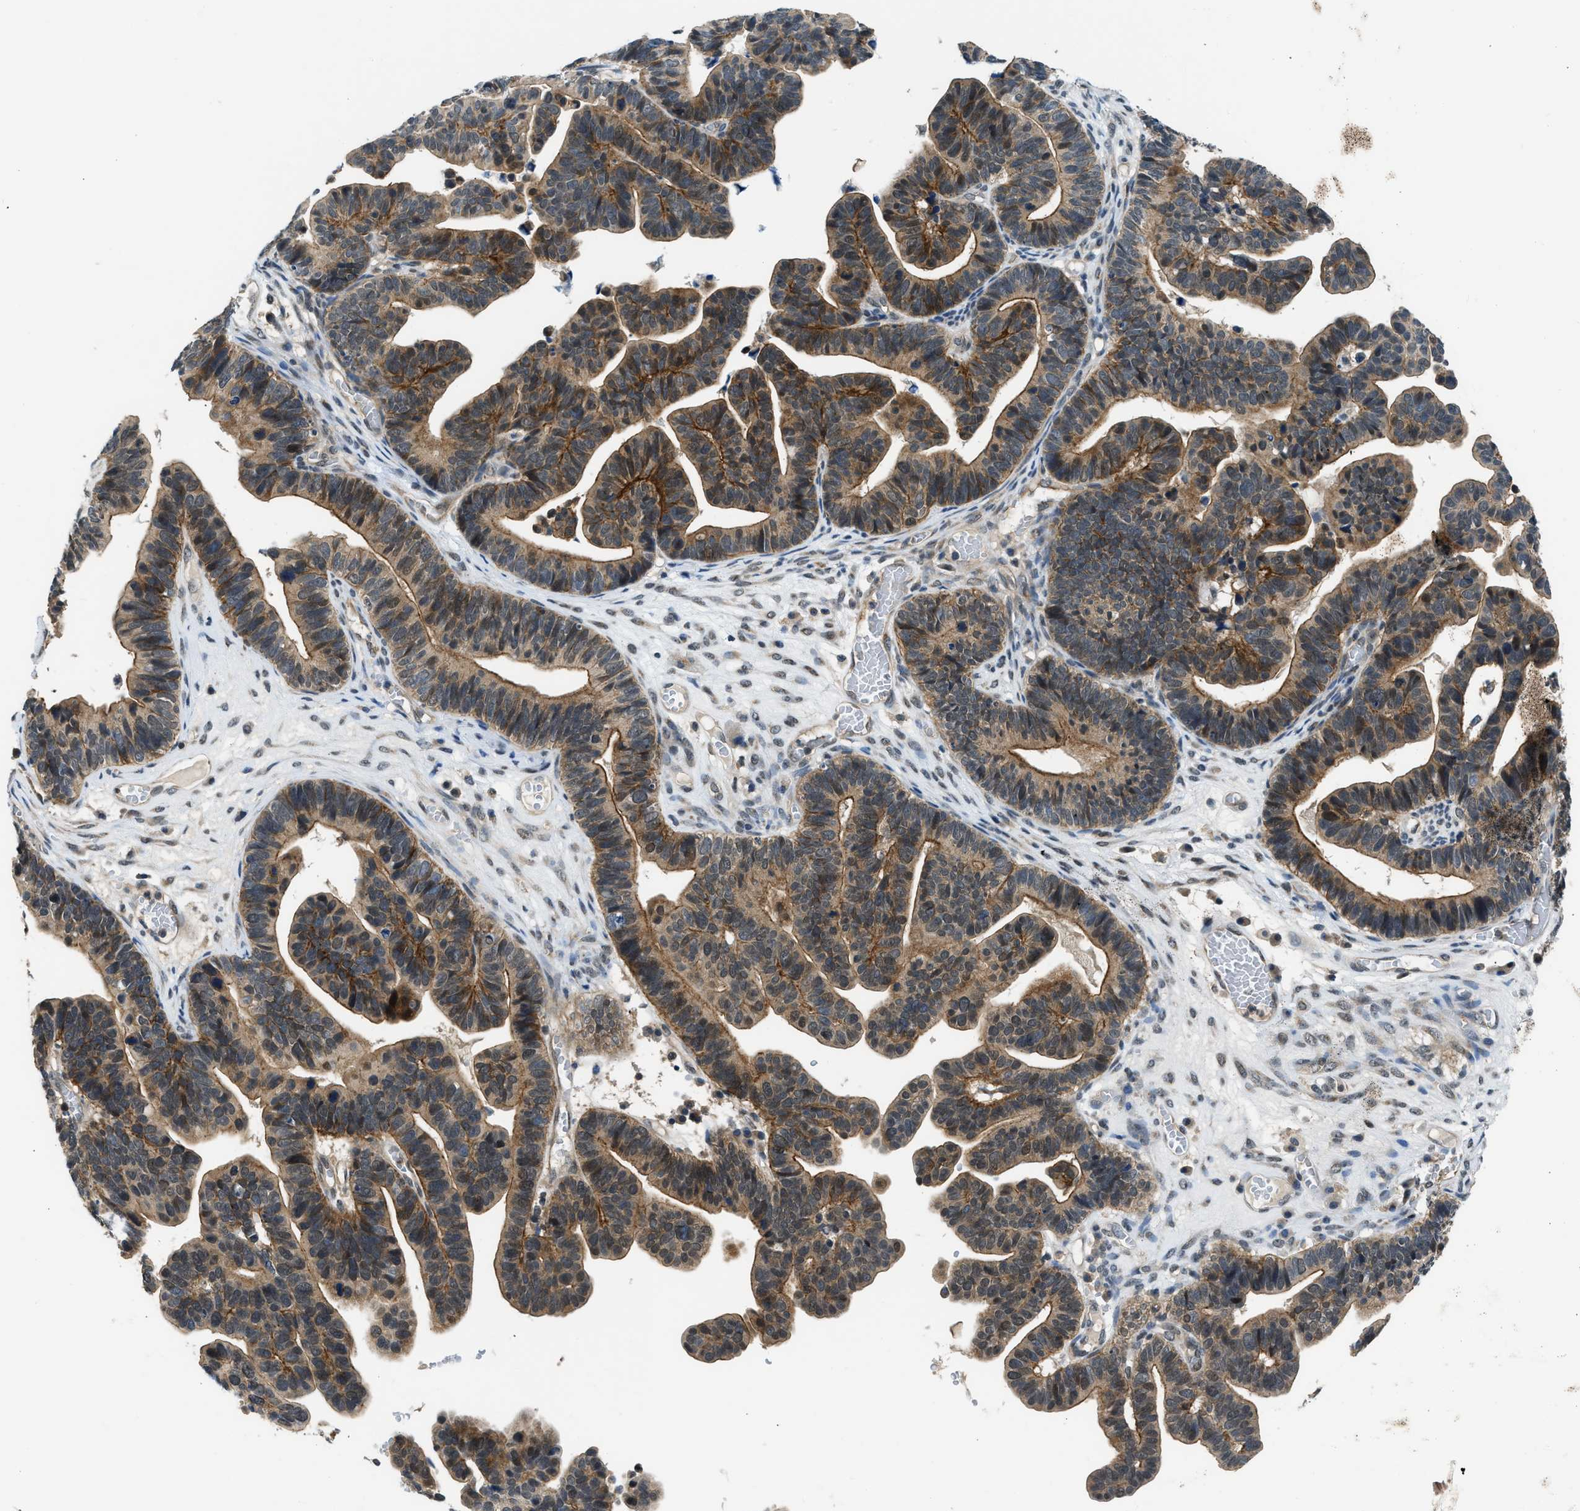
{"staining": {"intensity": "moderate", "quantity": ">75%", "location": "cytoplasmic/membranous"}, "tissue": "ovarian cancer", "cell_type": "Tumor cells", "image_type": "cancer", "snomed": [{"axis": "morphology", "description": "Cystadenocarcinoma, serous, NOS"}, {"axis": "topography", "description": "Ovary"}], "caption": "A micrograph of ovarian serous cystadenocarcinoma stained for a protein shows moderate cytoplasmic/membranous brown staining in tumor cells.", "gene": "MTMR1", "patient": {"sex": "female", "age": 56}}